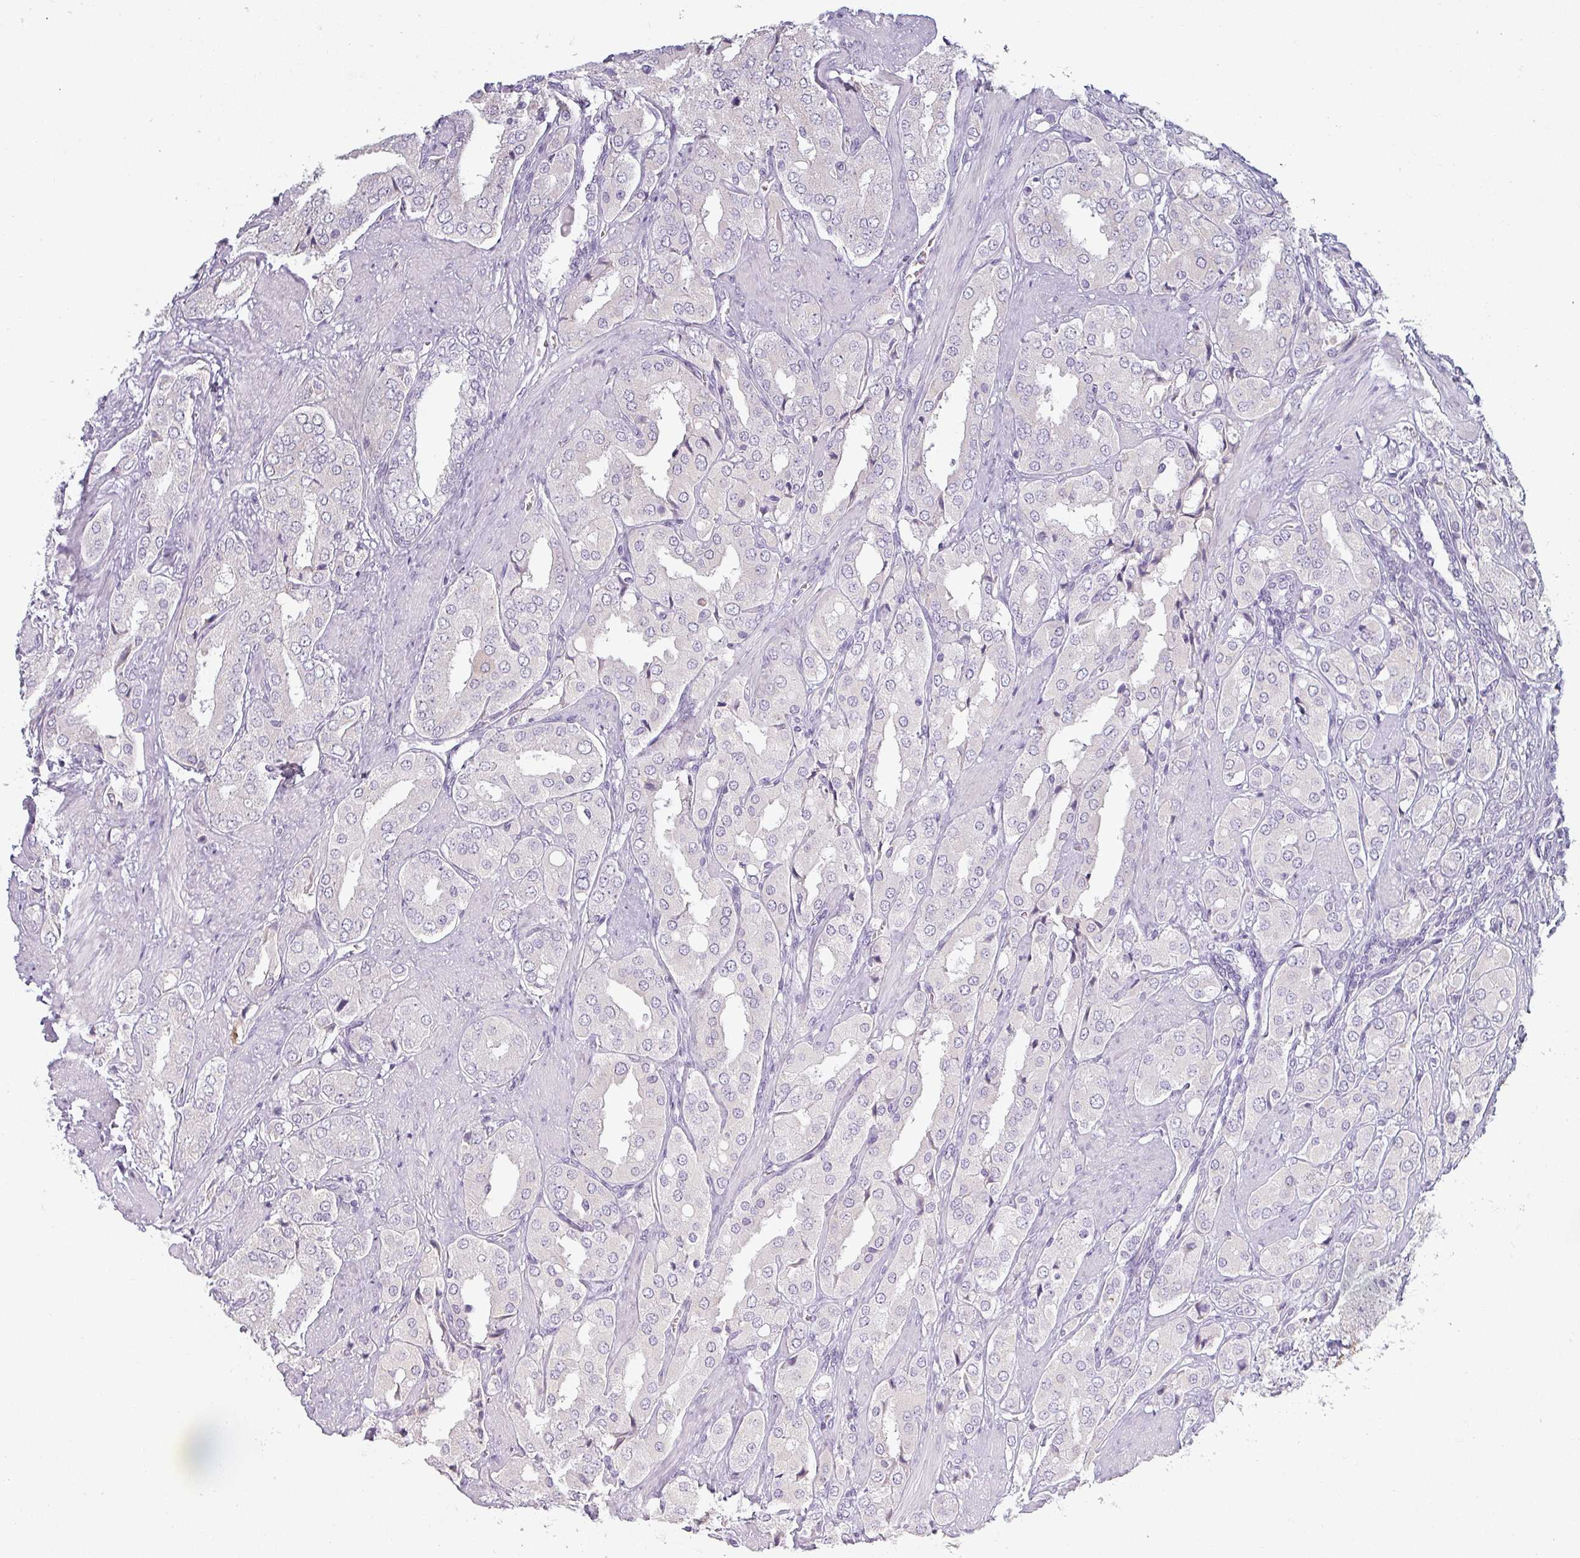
{"staining": {"intensity": "strong", "quantity": "<25%", "location": "cytoplasmic/membranous"}, "tissue": "prostate cancer", "cell_type": "Tumor cells", "image_type": "cancer", "snomed": [{"axis": "morphology", "description": "Adenocarcinoma, High grade"}, {"axis": "topography", "description": "Prostate"}], "caption": "A brown stain highlights strong cytoplasmic/membranous expression of a protein in adenocarcinoma (high-grade) (prostate) tumor cells.", "gene": "SFTPA1", "patient": {"sex": "male", "age": 71}}